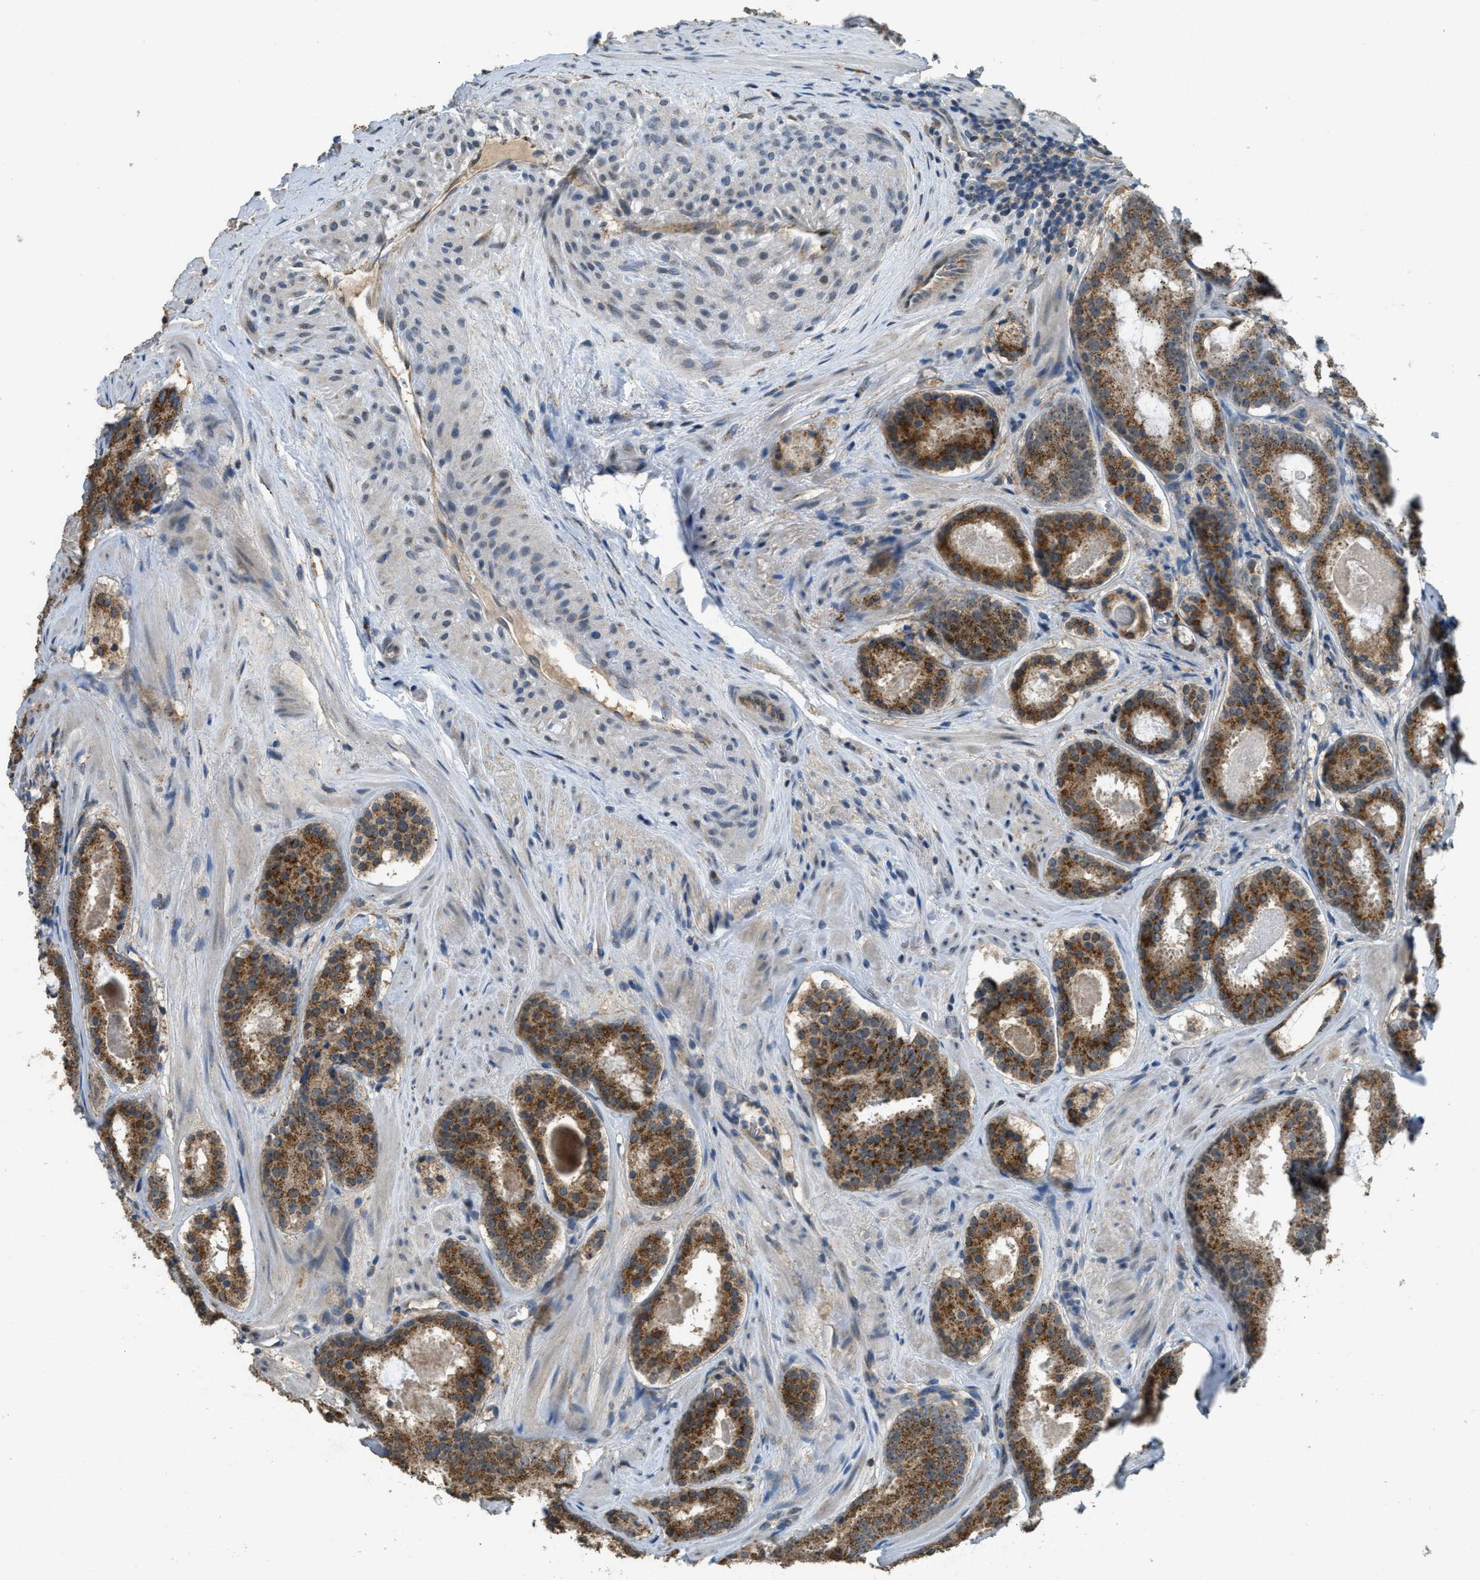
{"staining": {"intensity": "strong", "quantity": ">75%", "location": "cytoplasmic/membranous"}, "tissue": "prostate cancer", "cell_type": "Tumor cells", "image_type": "cancer", "snomed": [{"axis": "morphology", "description": "Adenocarcinoma, Low grade"}, {"axis": "topography", "description": "Prostate"}], "caption": "A brown stain highlights strong cytoplasmic/membranous expression of a protein in human prostate cancer tumor cells.", "gene": "IPO7", "patient": {"sex": "male", "age": 69}}